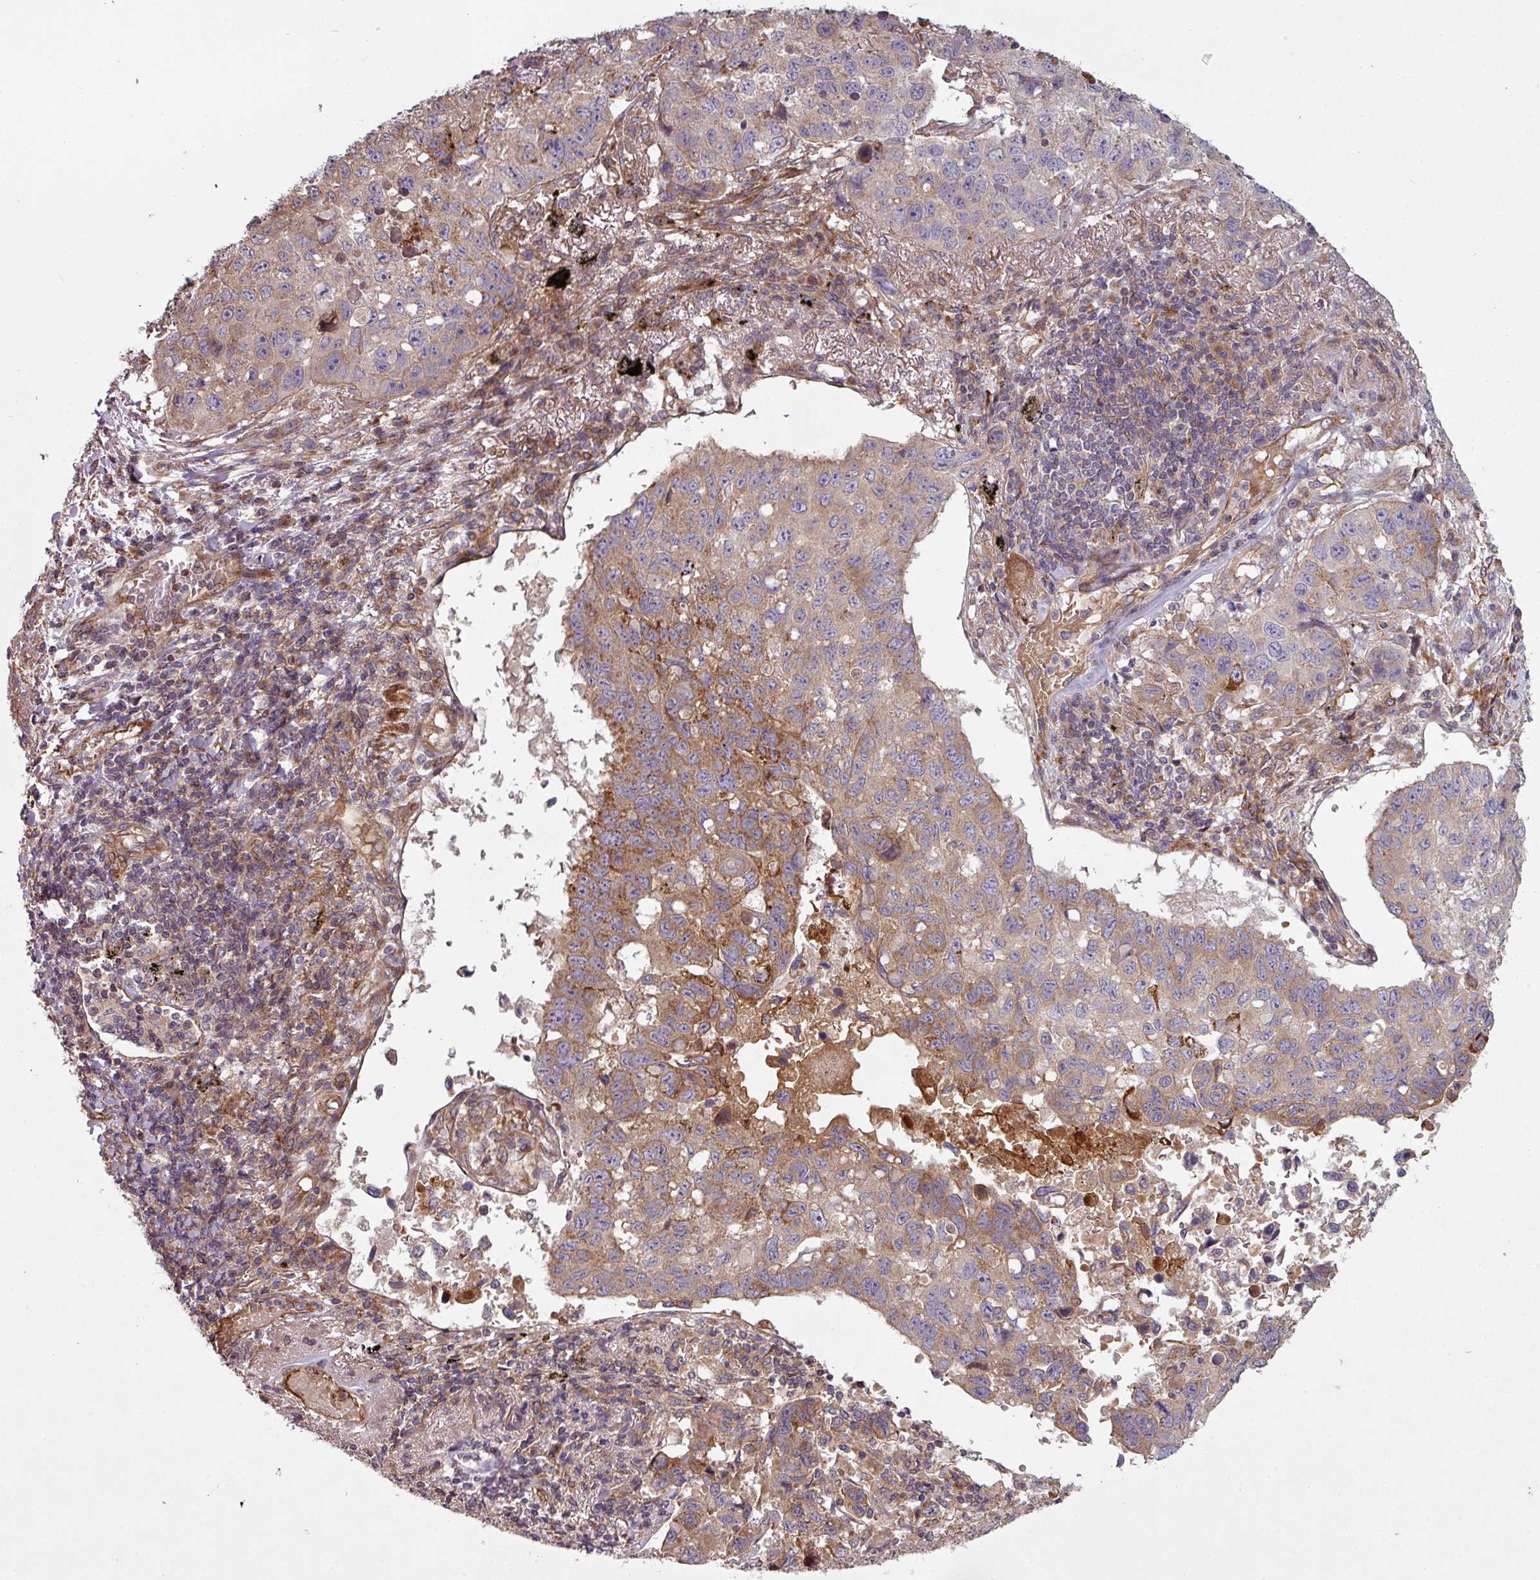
{"staining": {"intensity": "moderate", "quantity": "25%-75%", "location": "cytoplasmic/membranous"}, "tissue": "lung cancer", "cell_type": "Tumor cells", "image_type": "cancer", "snomed": [{"axis": "morphology", "description": "Squamous cell carcinoma, NOS"}, {"axis": "topography", "description": "Lung"}], "caption": "This photomicrograph displays immunohistochemistry staining of human lung squamous cell carcinoma, with medium moderate cytoplasmic/membranous positivity in about 25%-75% of tumor cells.", "gene": "SNRNP25", "patient": {"sex": "male", "age": 60}}